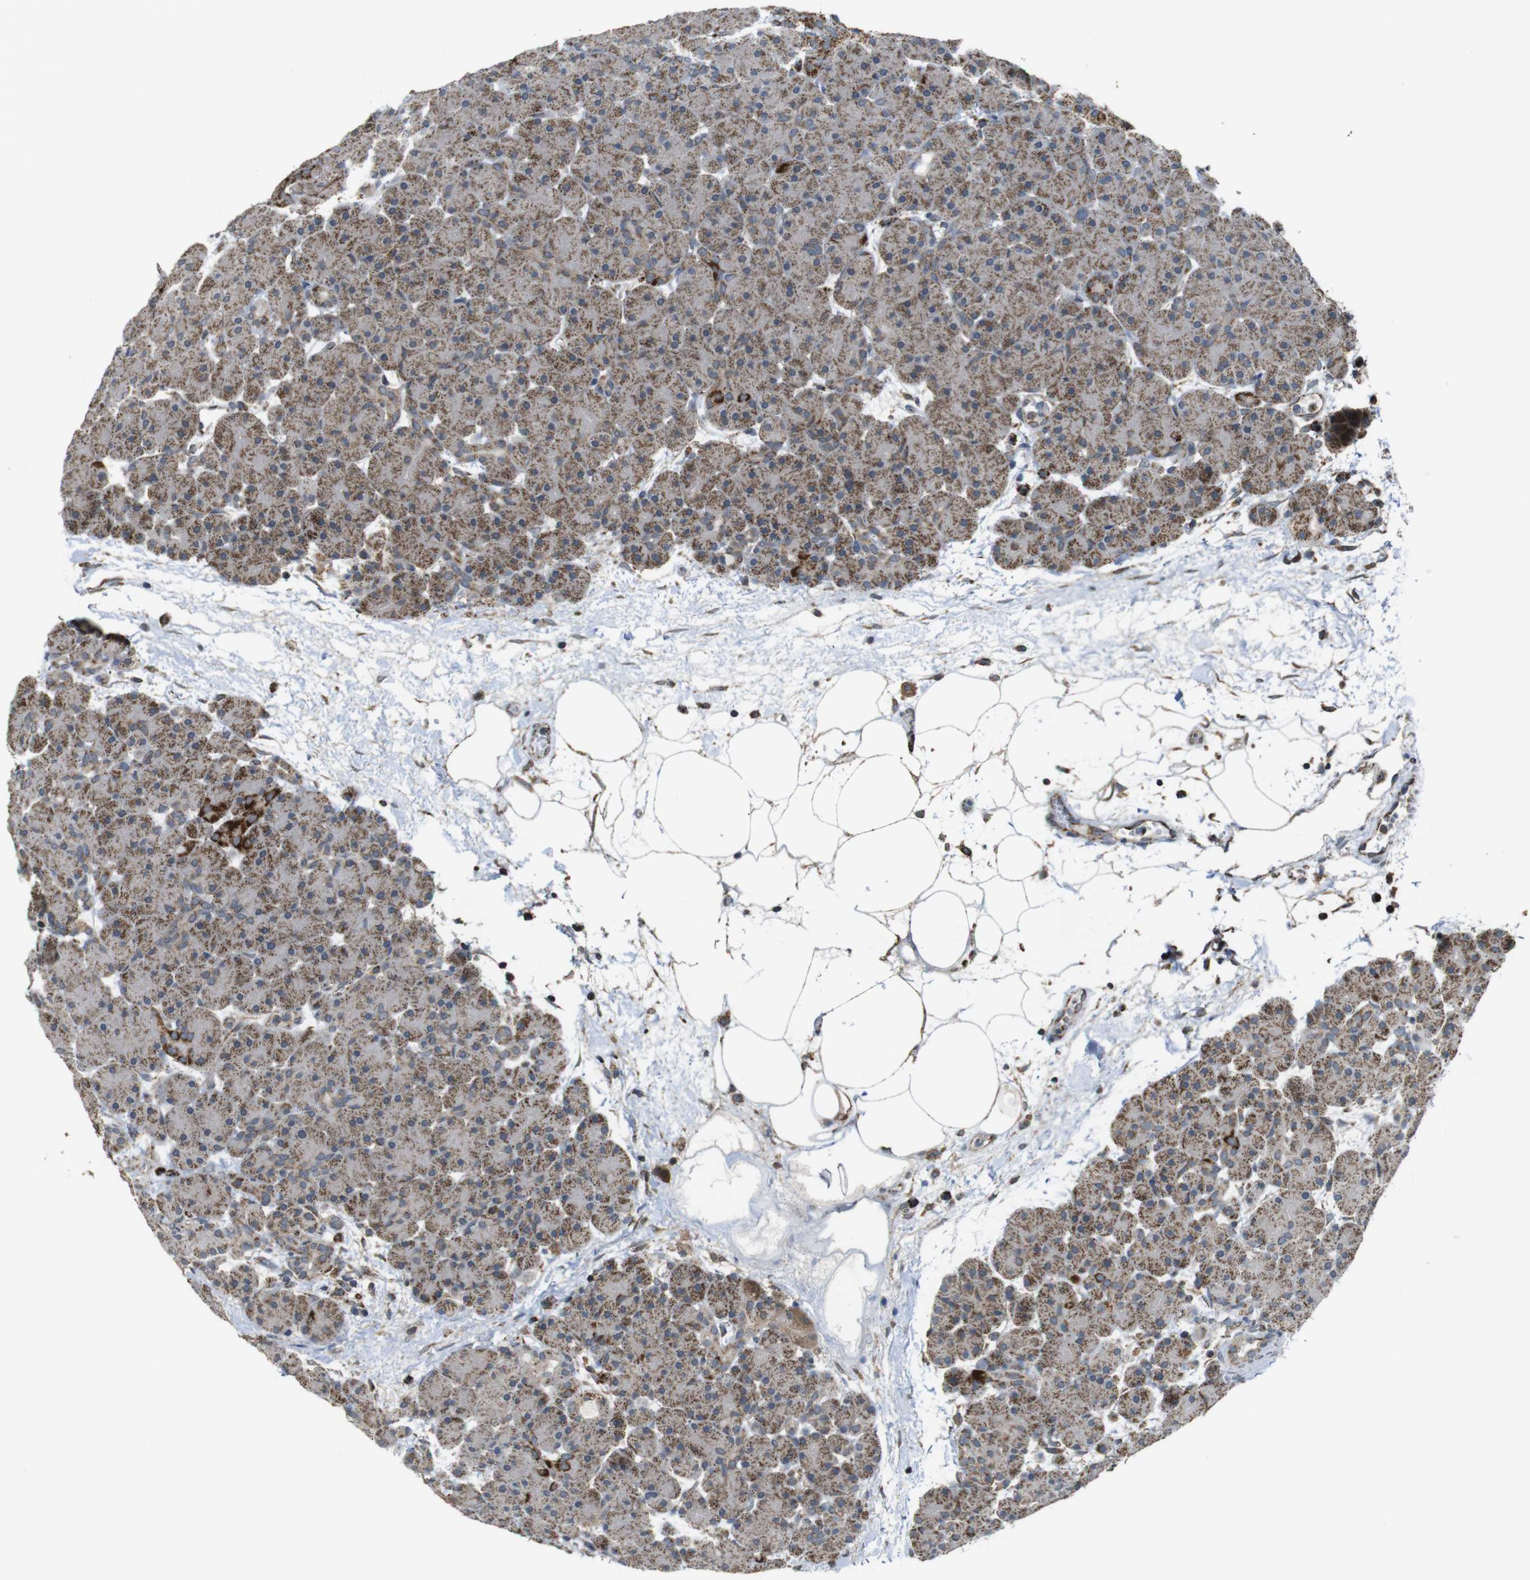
{"staining": {"intensity": "moderate", "quantity": "25%-75%", "location": "cytoplasmic/membranous"}, "tissue": "pancreas", "cell_type": "Exocrine glandular cells", "image_type": "normal", "snomed": [{"axis": "morphology", "description": "Normal tissue, NOS"}, {"axis": "topography", "description": "Pancreas"}], "caption": "A brown stain shows moderate cytoplasmic/membranous expression of a protein in exocrine glandular cells of benign human pancreas.", "gene": "CALHM2", "patient": {"sex": "male", "age": 66}}